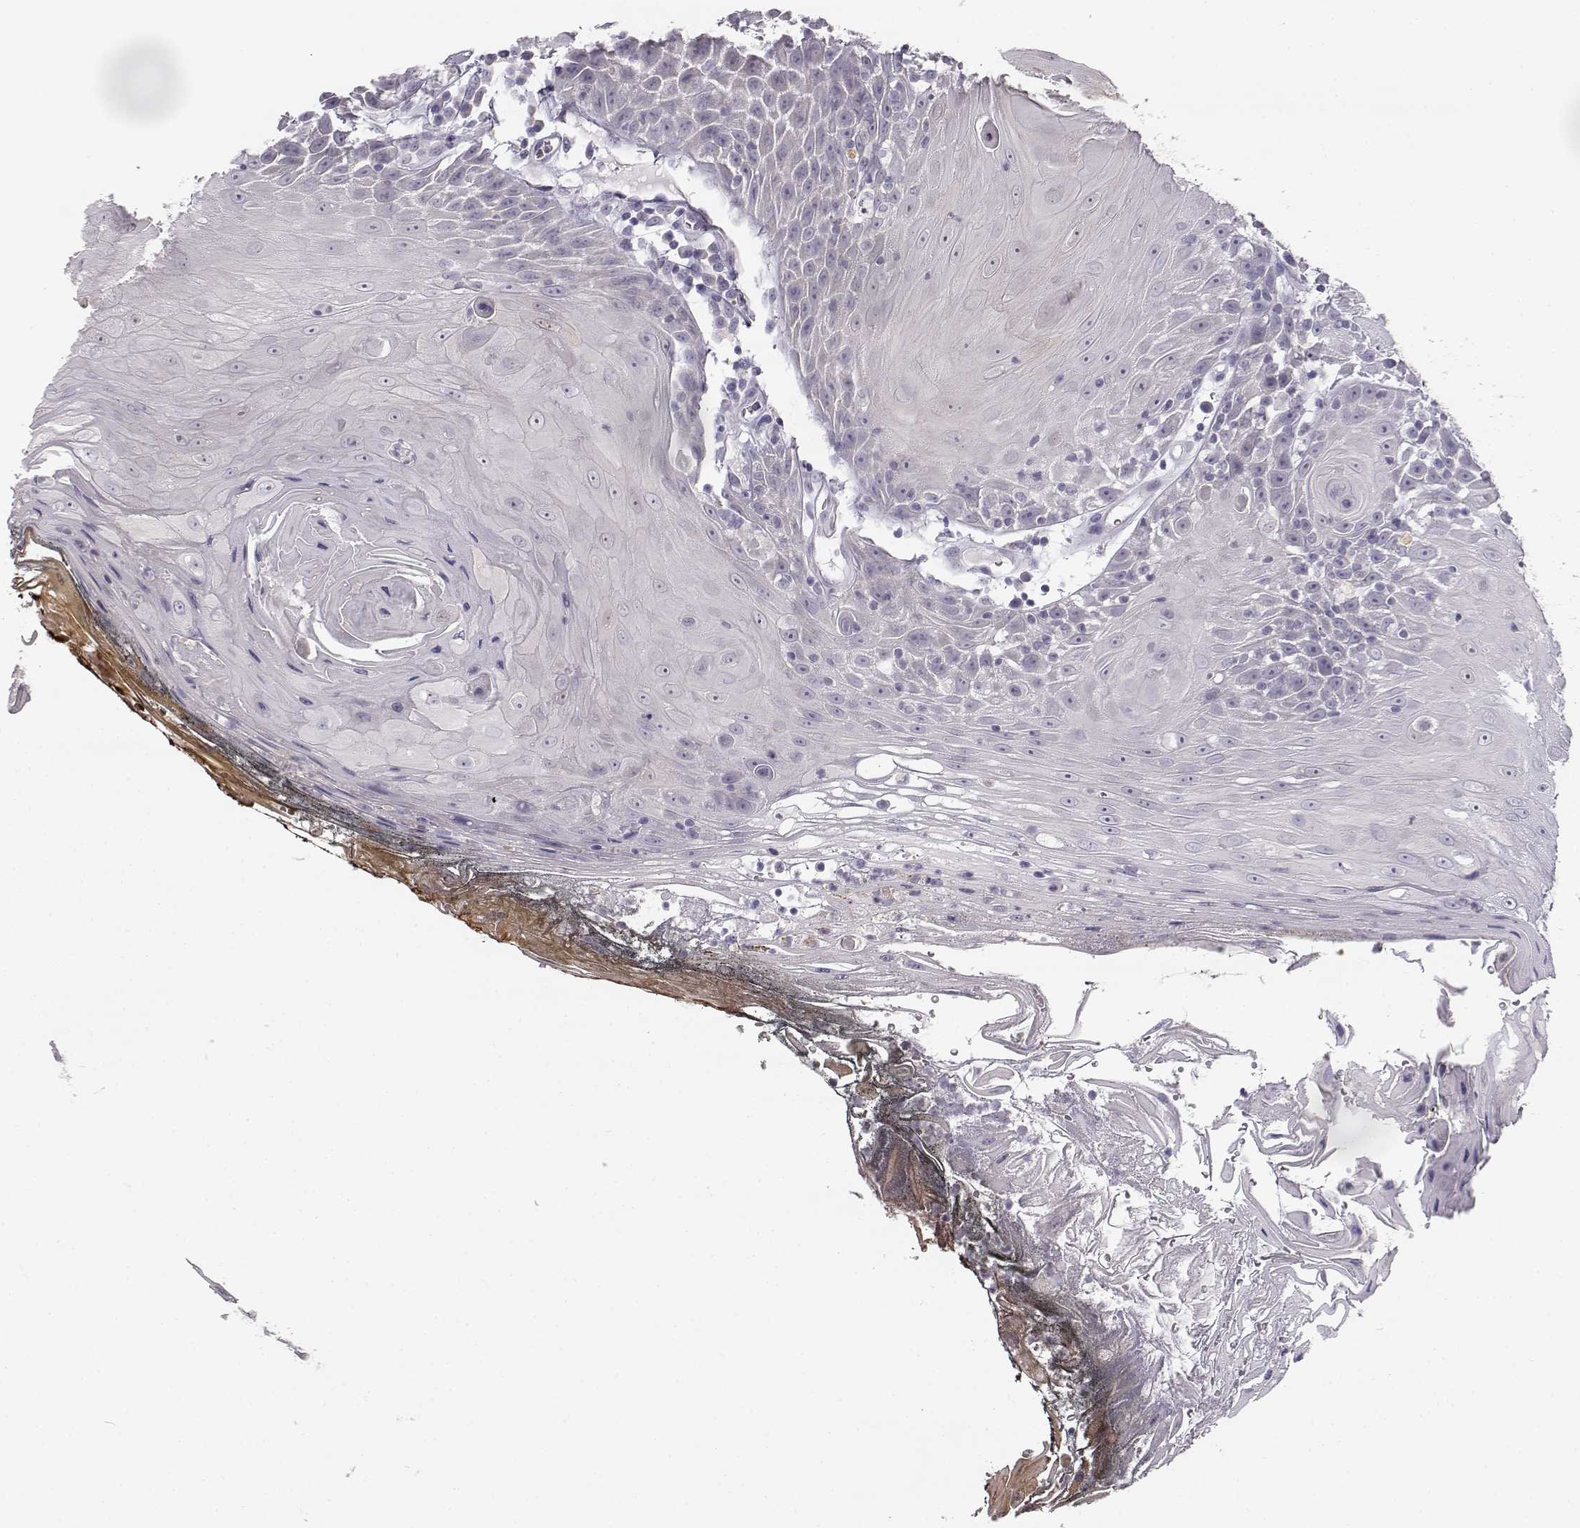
{"staining": {"intensity": "negative", "quantity": "none", "location": "none"}, "tissue": "head and neck cancer", "cell_type": "Tumor cells", "image_type": "cancer", "snomed": [{"axis": "morphology", "description": "Squamous cell carcinoma, NOS"}, {"axis": "topography", "description": "Head-Neck"}], "caption": "This micrograph is of head and neck cancer (squamous cell carcinoma) stained with immunohistochemistry (IHC) to label a protein in brown with the nuclei are counter-stained blue. There is no expression in tumor cells.", "gene": "MYCBPAP", "patient": {"sex": "male", "age": 52}}